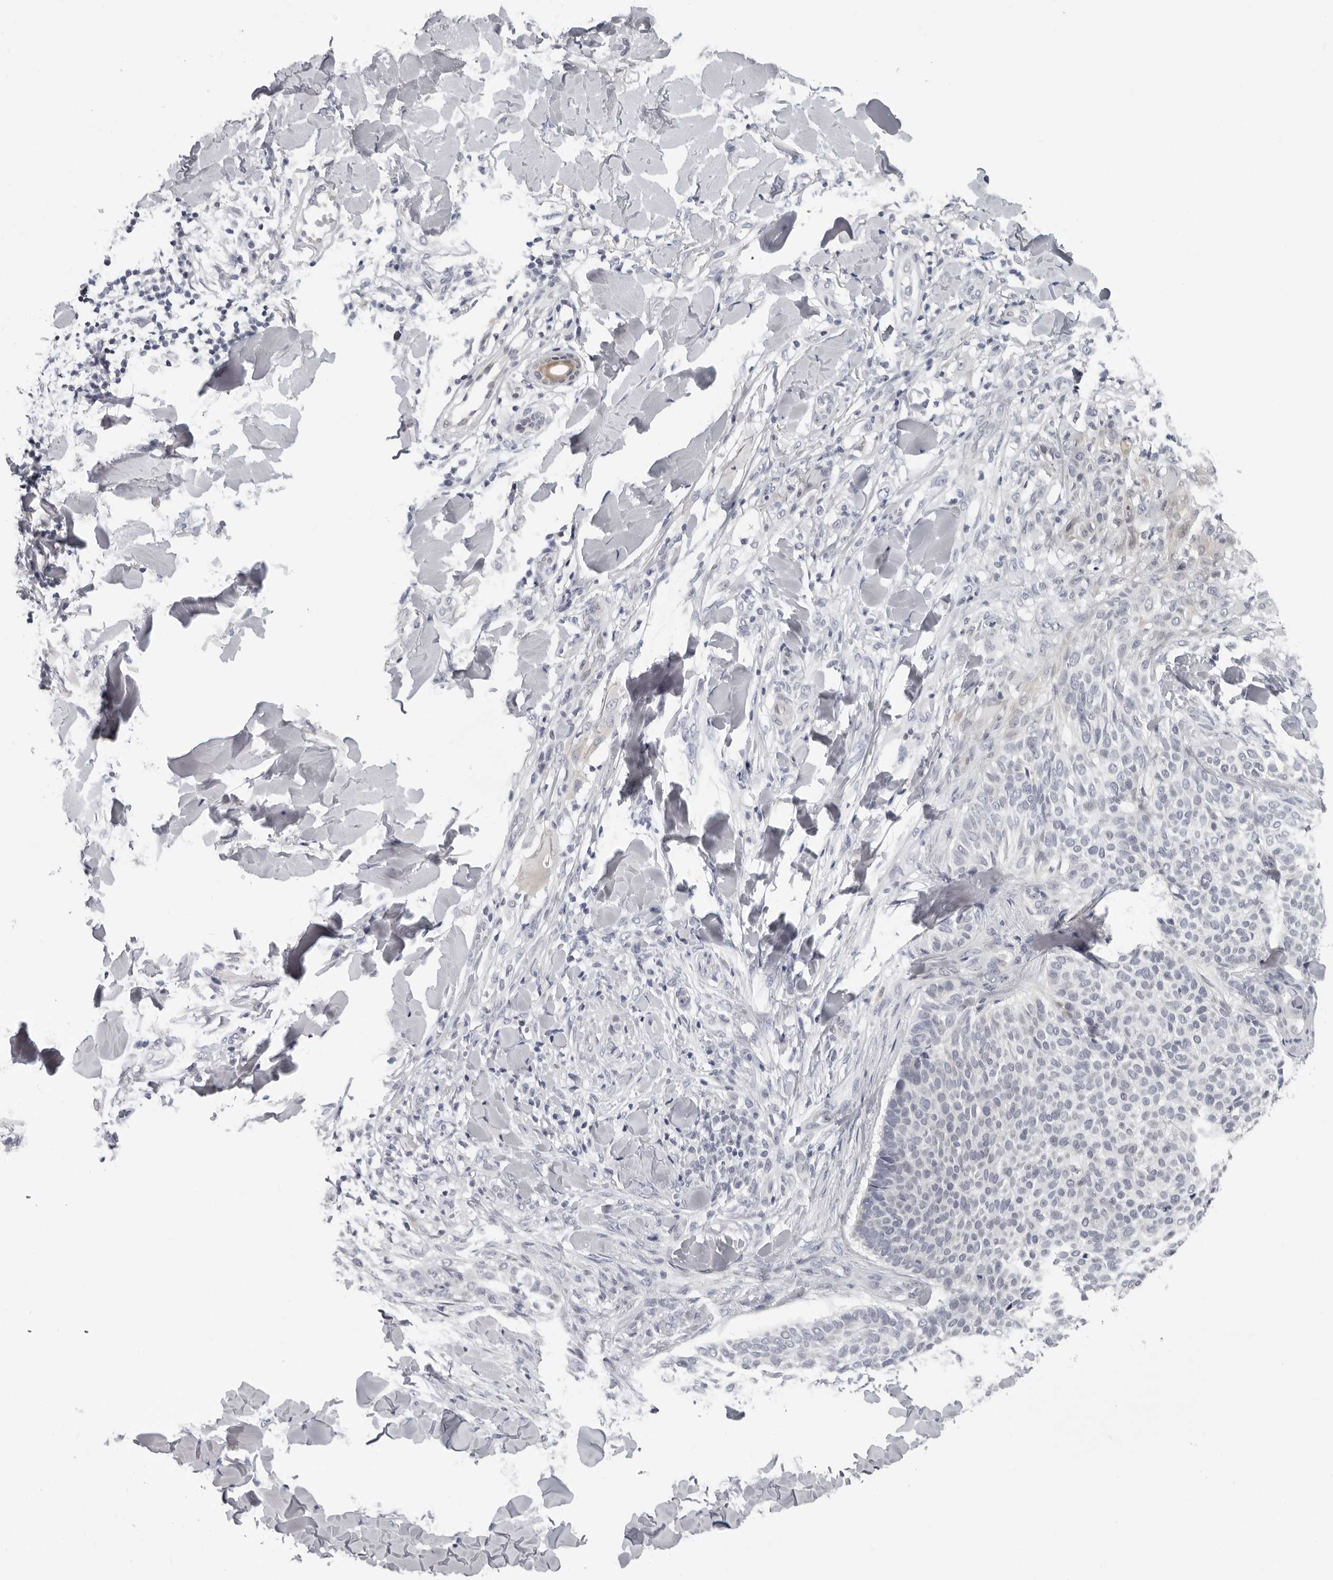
{"staining": {"intensity": "negative", "quantity": "none", "location": "none"}, "tissue": "skin cancer", "cell_type": "Tumor cells", "image_type": "cancer", "snomed": [{"axis": "morphology", "description": "Normal tissue, NOS"}, {"axis": "morphology", "description": "Basal cell carcinoma"}, {"axis": "topography", "description": "Skin"}], "caption": "IHC photomicrograph of neoplastic tissue: skin cancer stained with DAB (3,3'-diaminobenzidine) exhibits no significant protein expression in tumor cells.", "gene": "CCDC28B", "patient": {"sex": "male", "age": 67}}